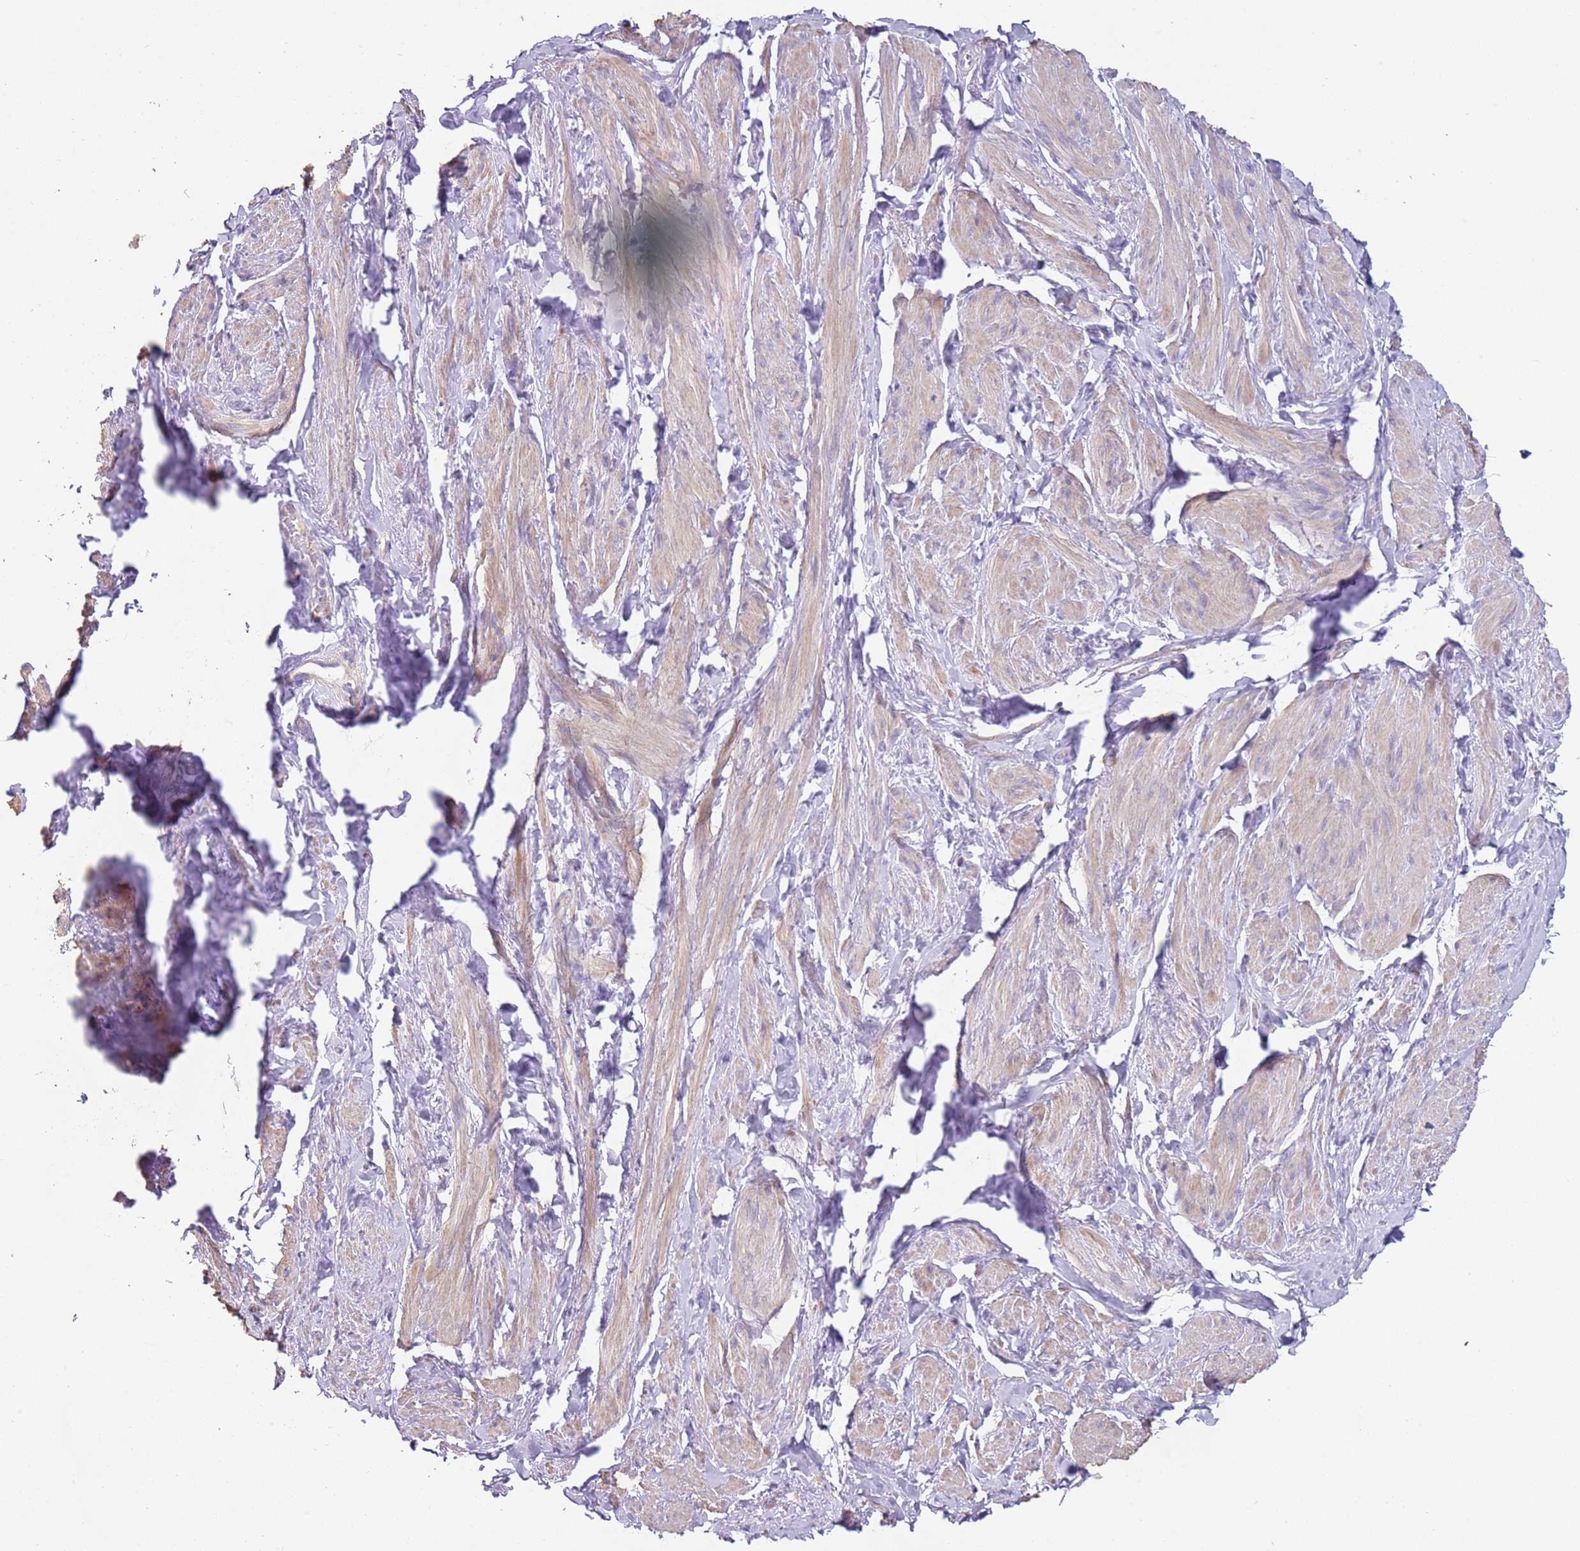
{"staining": {"intensity": "weak", "quantity": "25%-75%", "location": "cytoplasmic/membranous"}, "tissue": "smooth muscle", "cell_type": "Smooth muscle cells", "image_type": "normal", "snomed": [{"axis": "morphology", "description": "Normal tissue, NOS"}, {"axis": "topography", "description": "Smooth muscle"}, {"axis": "topography", "description": "Peripheral nerve tissue"}], "caption": "This photomicrograph displays immunohistochemistry (IHC) staining of unremarkable human smooth muscle, with low weak cytoplasmic/membranous staining in about 25%-75% of smooth muscle cells.", "gene": "LRRN3", "patient": {"sex": "male", "age": 69}}